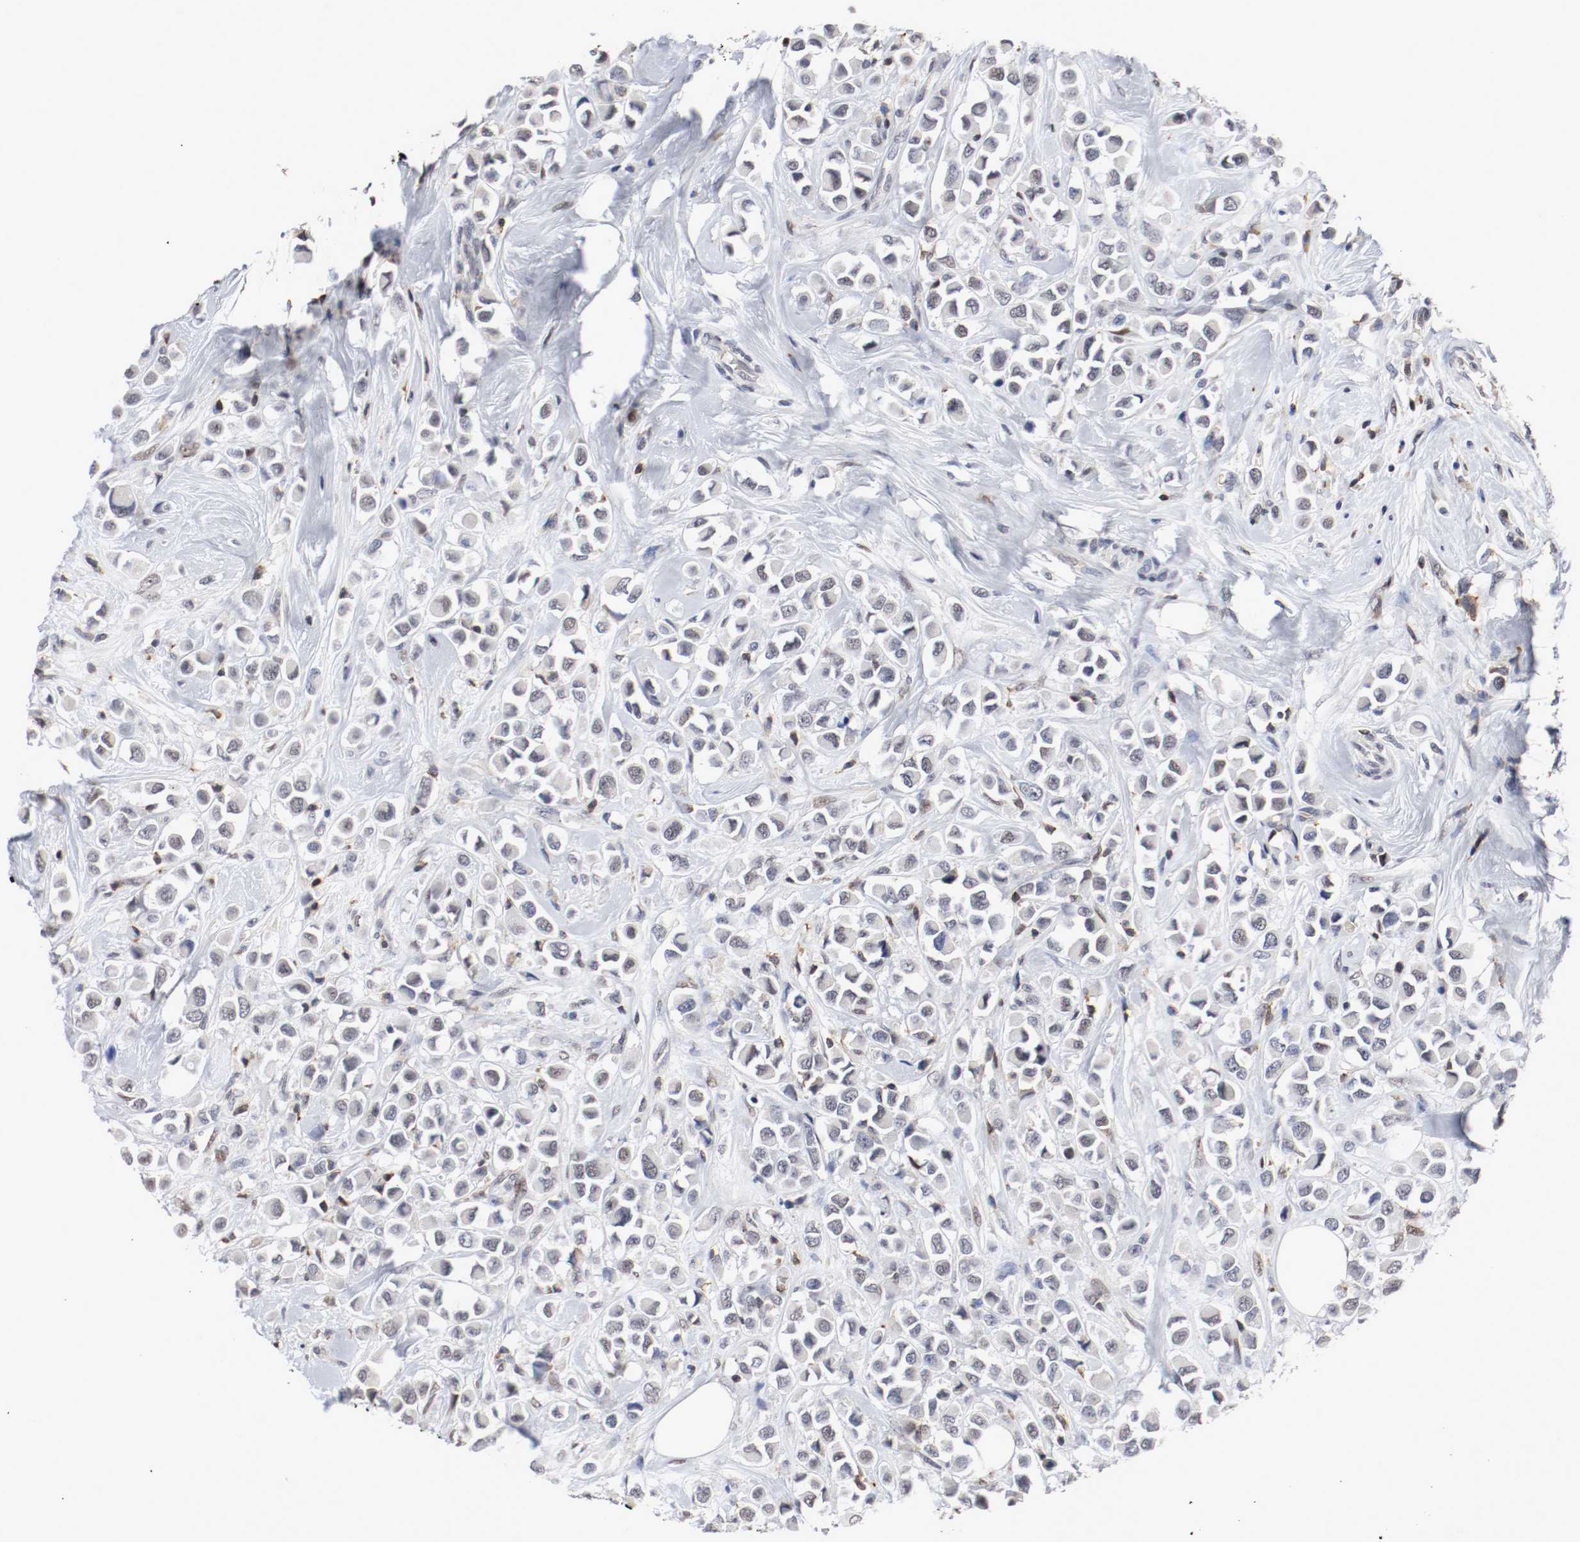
{"staining": {"intensity": "negative", "quantity": "none", "location": "none"}, "tissue": "breast cancer", "cell_type": "Tumor cells", "image_type": "cancer", "snomed": [{"axis": "morphology", "description": "Duct carcinoma"}, {"axis": "topography", "description": "Breast"}], "caption": "Immunohistochemical staining of breast cancer demonstrates no significant staining in tumor cells. (DAB (3,3'-diaminobenzidine) IHC visualized using brightfield microscopy, high magnification).", "gene": "JUND", "patient": {"sex": "female", "age": 61}}